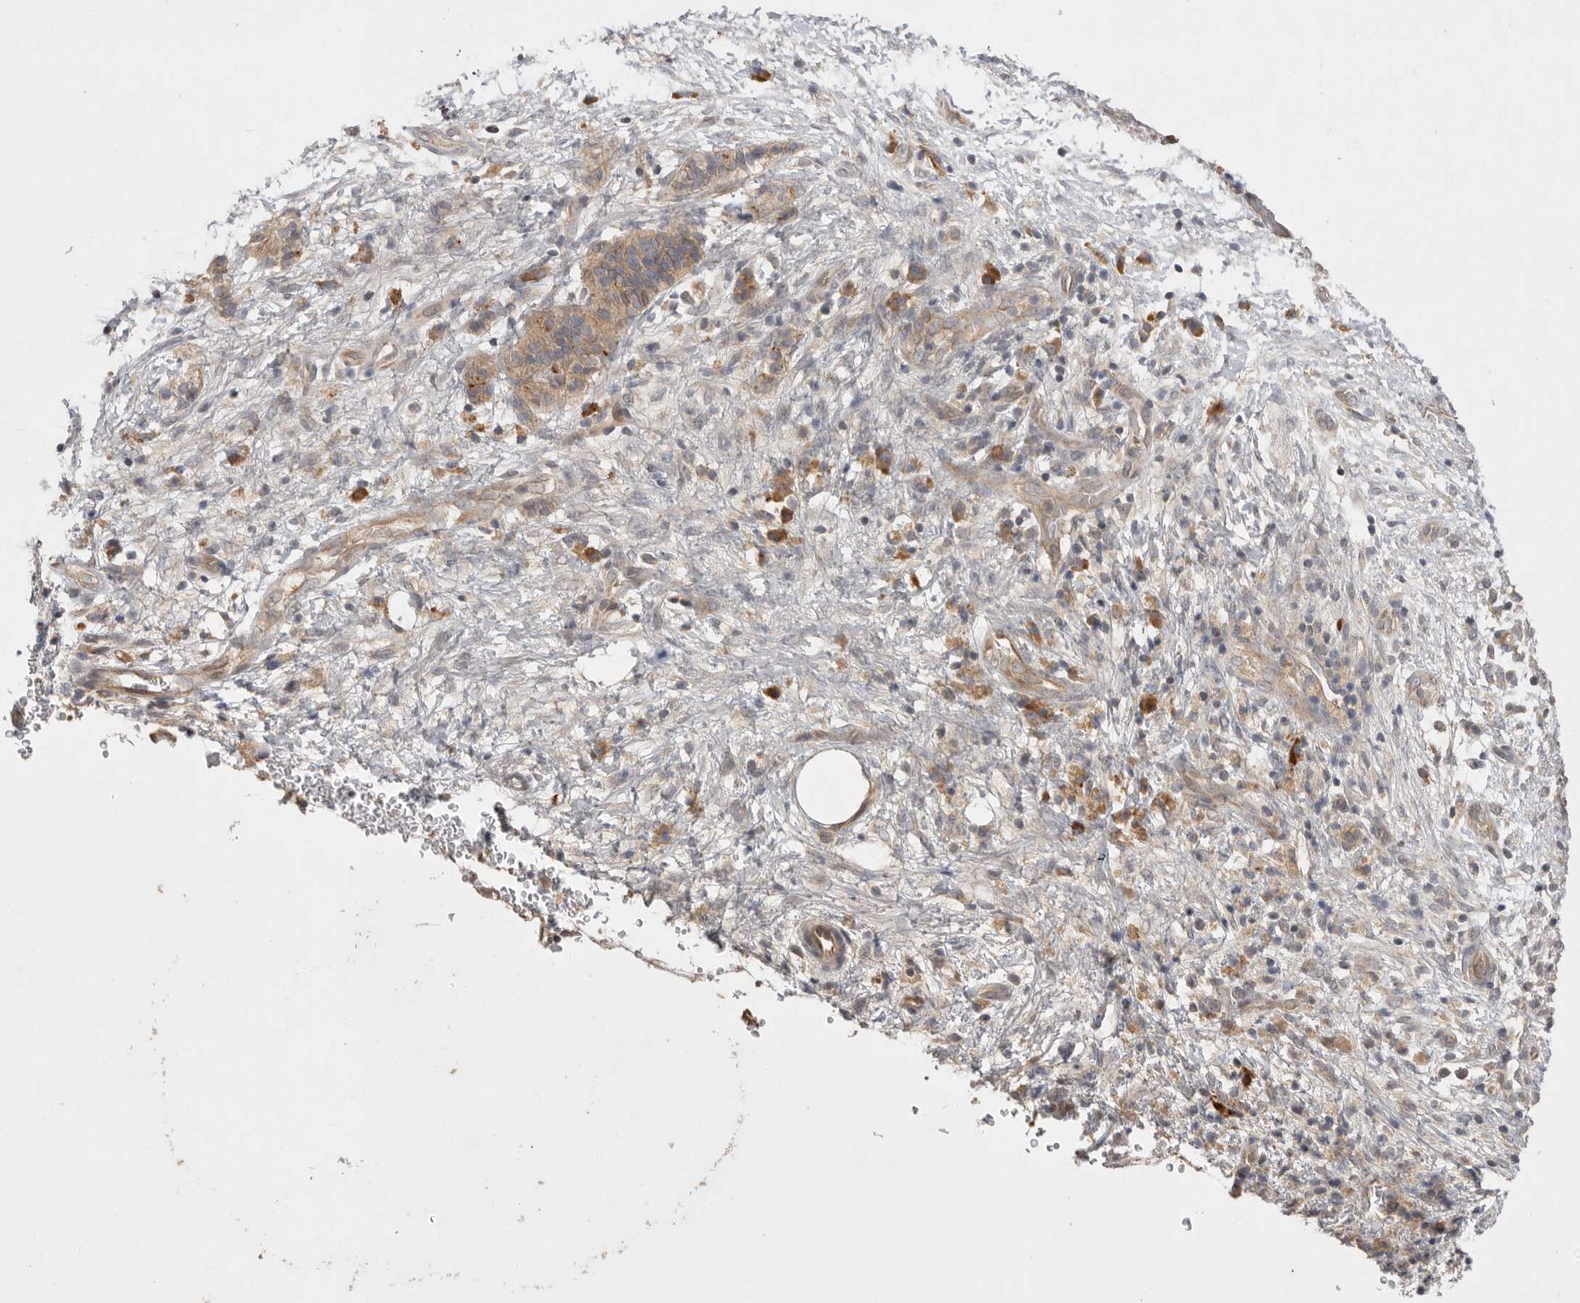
{"staining": {"intensity": "weak", "quantity": ">75%", "location": "cytoplasmic/membranous"}, "tissue": "pancreatic cancer", "cell_type": "Tumor cells", "image_type": "cancer", "snomed": [{"axis": "morphology", "description": "Adenocarcinoma, NOS"}, {"axis": "topography", "description": "Pancreas"}], "caption": "Weak cytoplasmic/membranous protein expression is identified in about >75% of tumor cells in pancreatic cancer. The staining is performed using DAB (3,3'-diaminobenzidine) brown chromogen to label protein expression. The nuclei are counter-stained blue using hematoxylin.", "gene": "NRCAM", "patient": {"sex": "female", "age": 78}}